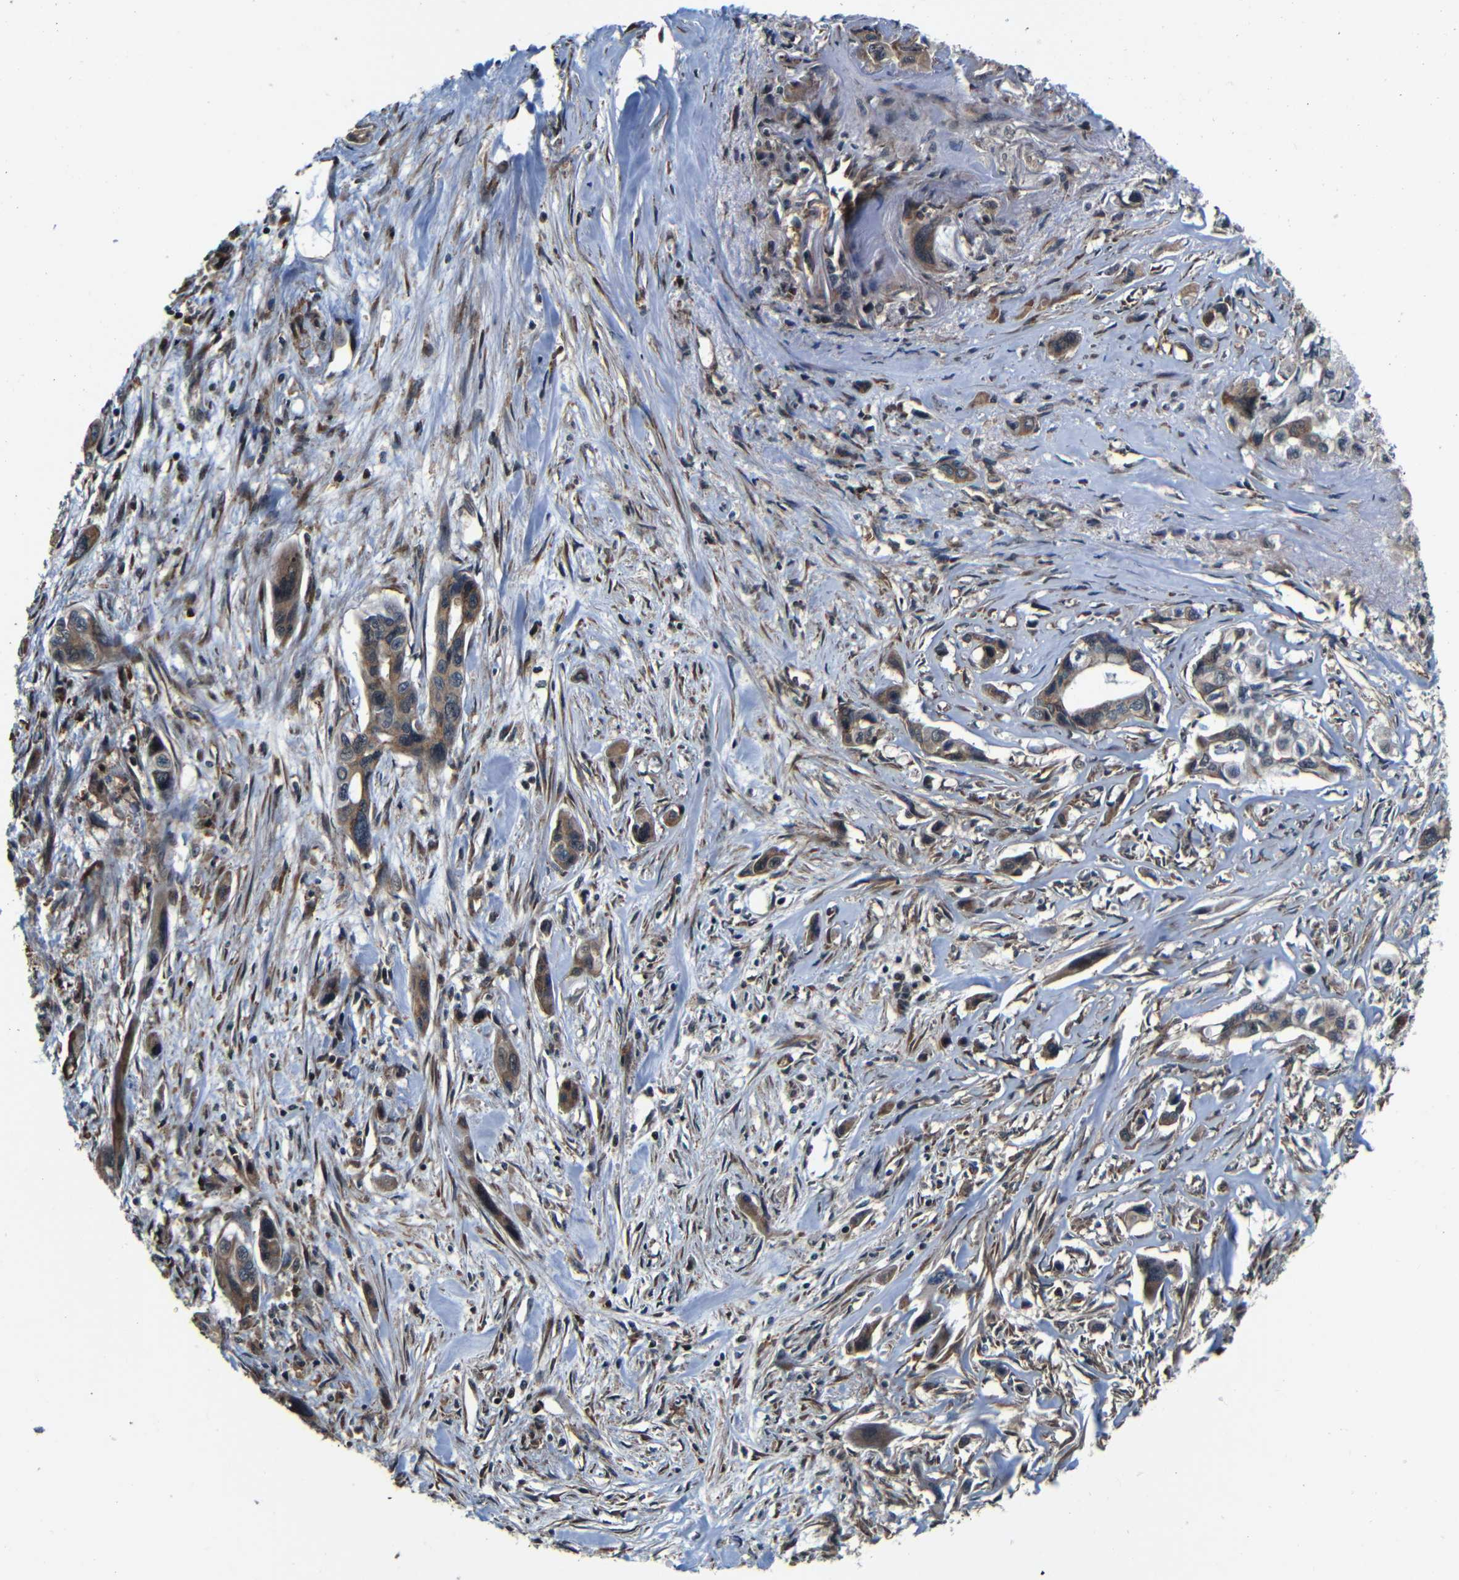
{"staining": {"intensity": "weak", "quantity": "25%-75%", "location": "cytoplasmic/membranous"}, "tissue": "pancreatic cancer", "cell_type": "Tumor cells", "image_type": "cancer", "snomed": [{"axis": "morphology", "description": "Adenocarcinoma, NOS"}, {"axis": "topography", "description": "Pancreas"}], "caption": "Approximately 25%-75% of tumor cells in adenocarcinoma (pancreatic) reveal weak cytoplasmic/membranous protein expression as visualized by brown immunohistochemical staining.", "gene": "NCBP3", "patient": {"sex": "male", "age": 73}}